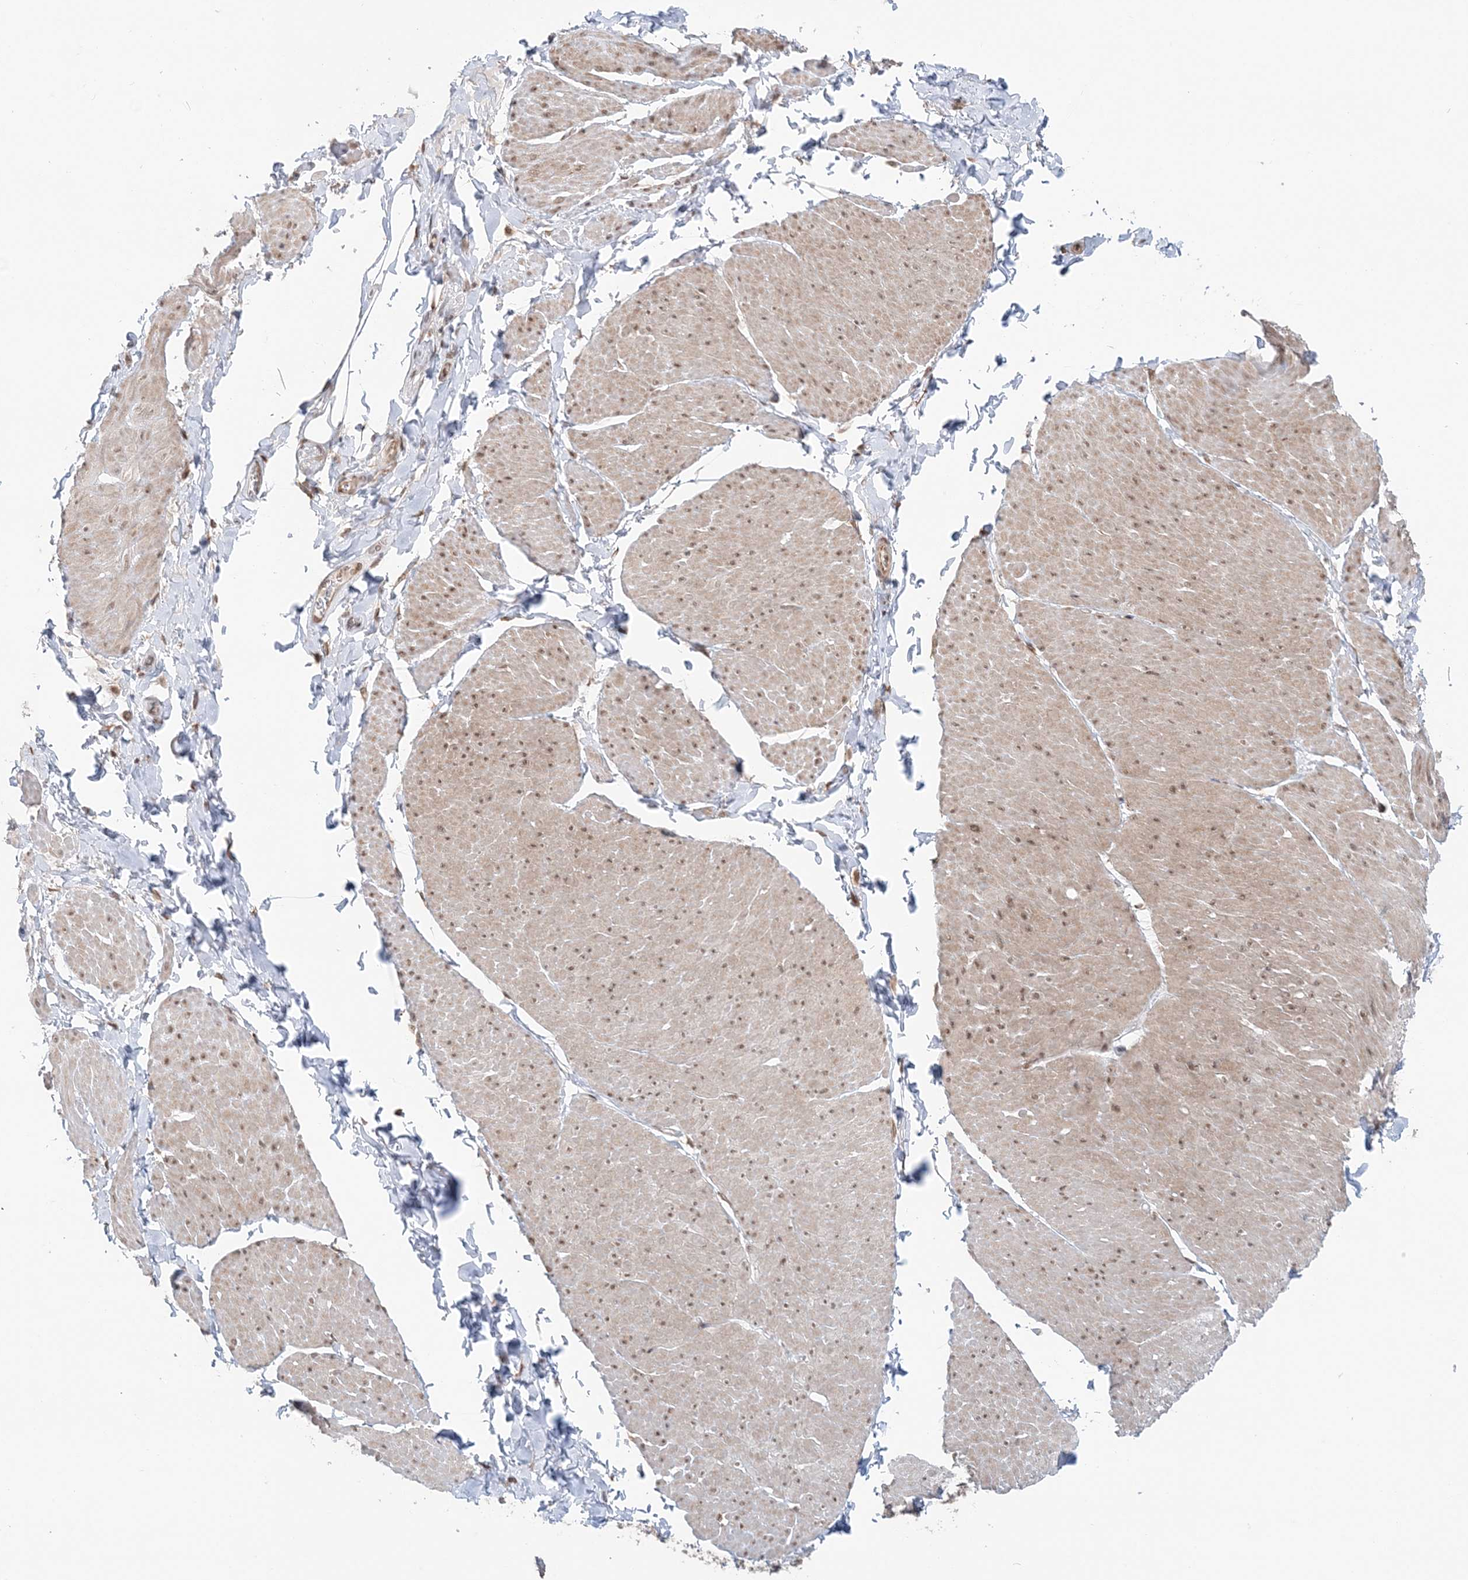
{"staining": {"intensity": "moderate", "quantity": ">75%", "location": "cytoplasmic/membranous,nuclear"}, "tissue": "smooth muscle", "cell_type": "Smooth muscle cells", "image_type": "normal", "snomed": [{"axis": "morphology", "description": "Urothelial carcinoma, High grade"}, {"axis": "topography", "description": "Urinary bladder"}], "caption": "Immunohistochemistry (DAB) staining of normal human smooth muscle shows moderate cytoplasmic/membranous,nuclear protein expression in about >75% of smooth muscle cells.", "gene": "TMED10", "patient": {"sex": "male", "age": 46}}